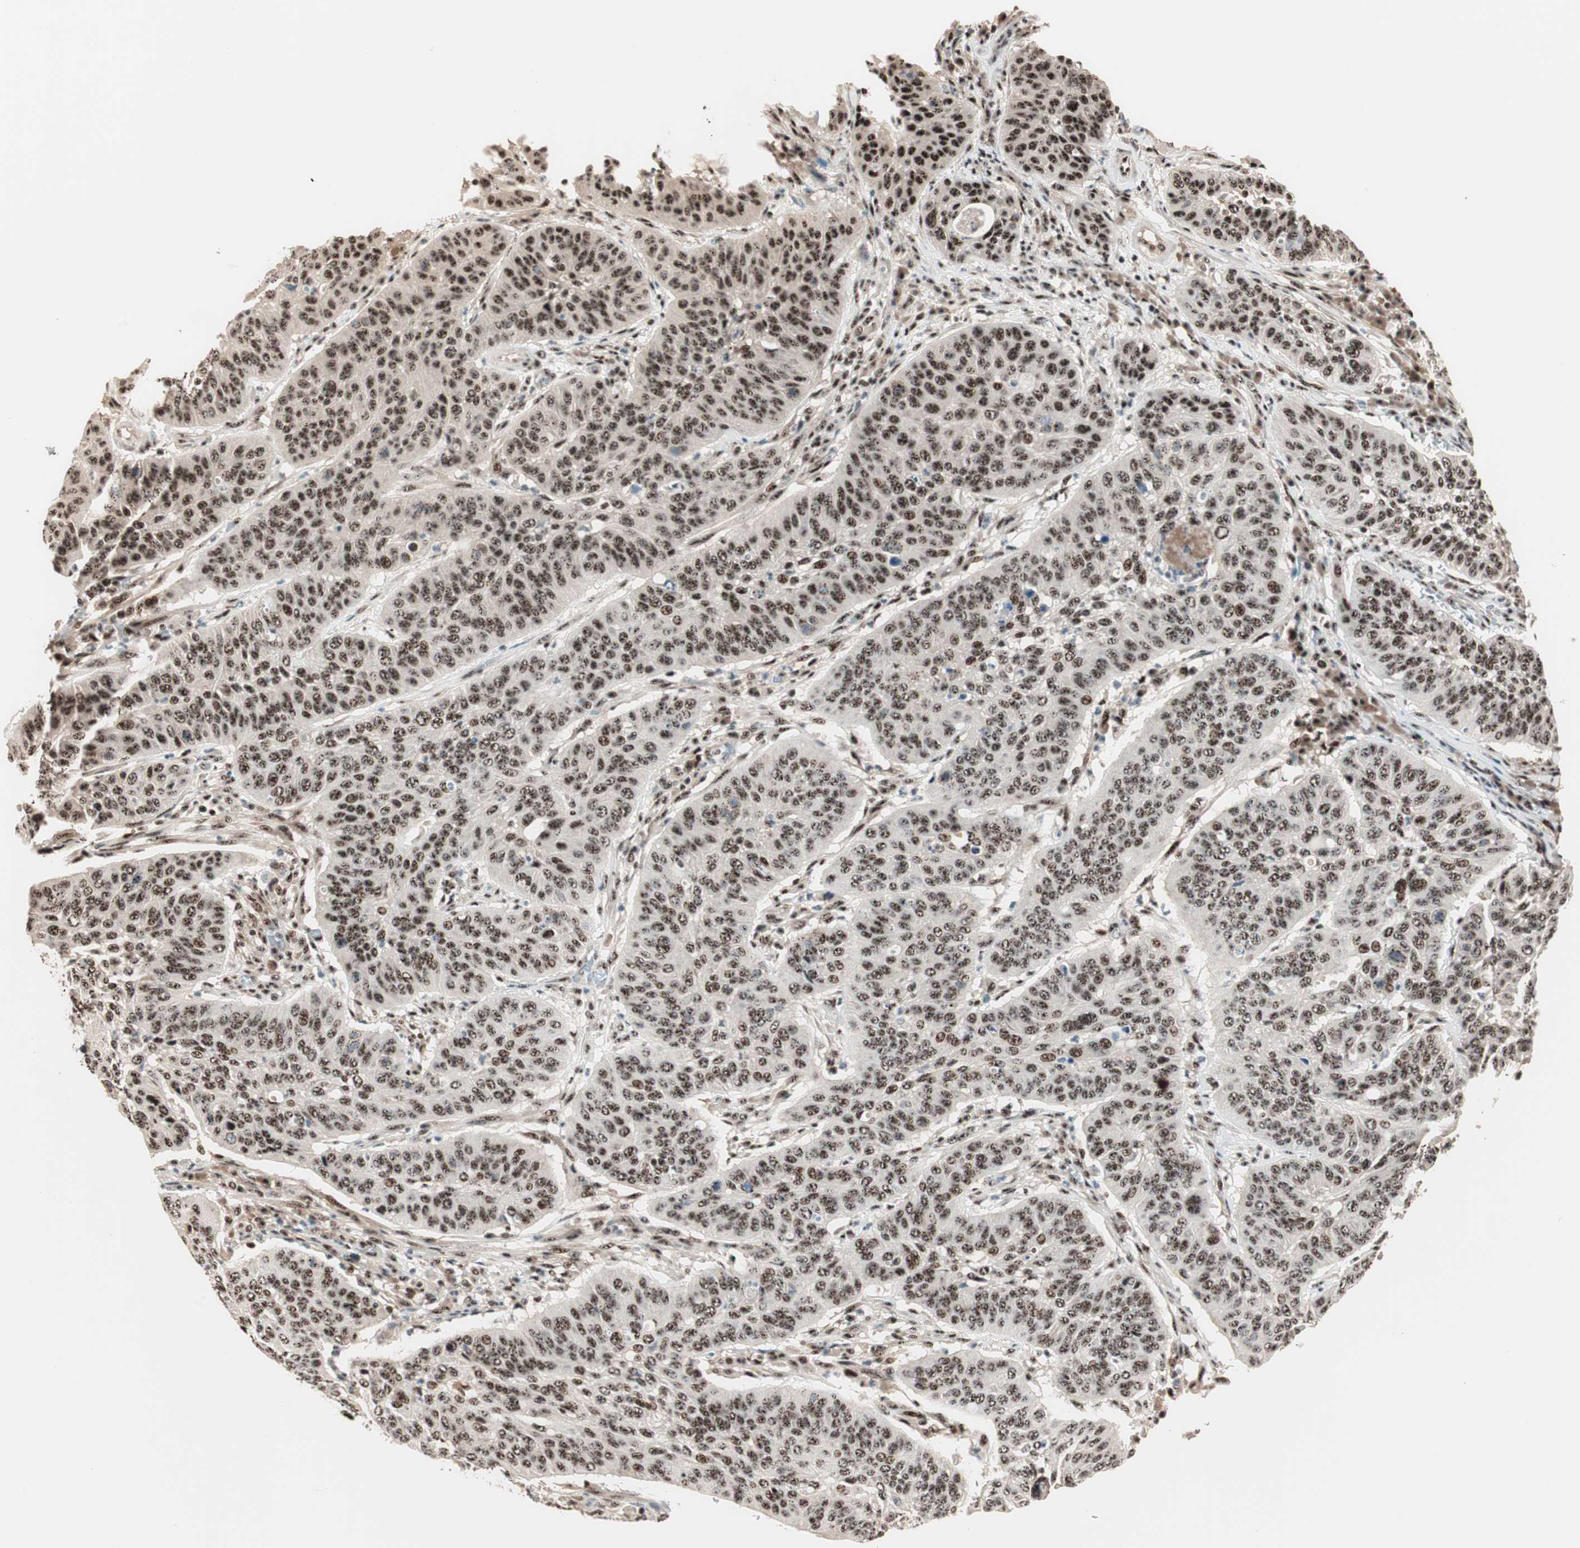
{"staining": {"intensity": "strong", "quantity": ">75%", "location": "nuclear"}, "tissue": "cervical cancer", "cell_type": "Tumor cells", "image_type": "cancer", "snomed": [{"axis": "morphology", "description": "Squamous cell carcinoma, NOS"}, {"axis": "topography", "description": "Cervix"}], "caption": "Protein expression analysis of squamous cell carcinoma (cervical) reveals strong nuclear expression in approximately >75% of tumor cells.", "gene": "NR5A2", "patient": {"sex": "female", "age": 39}}